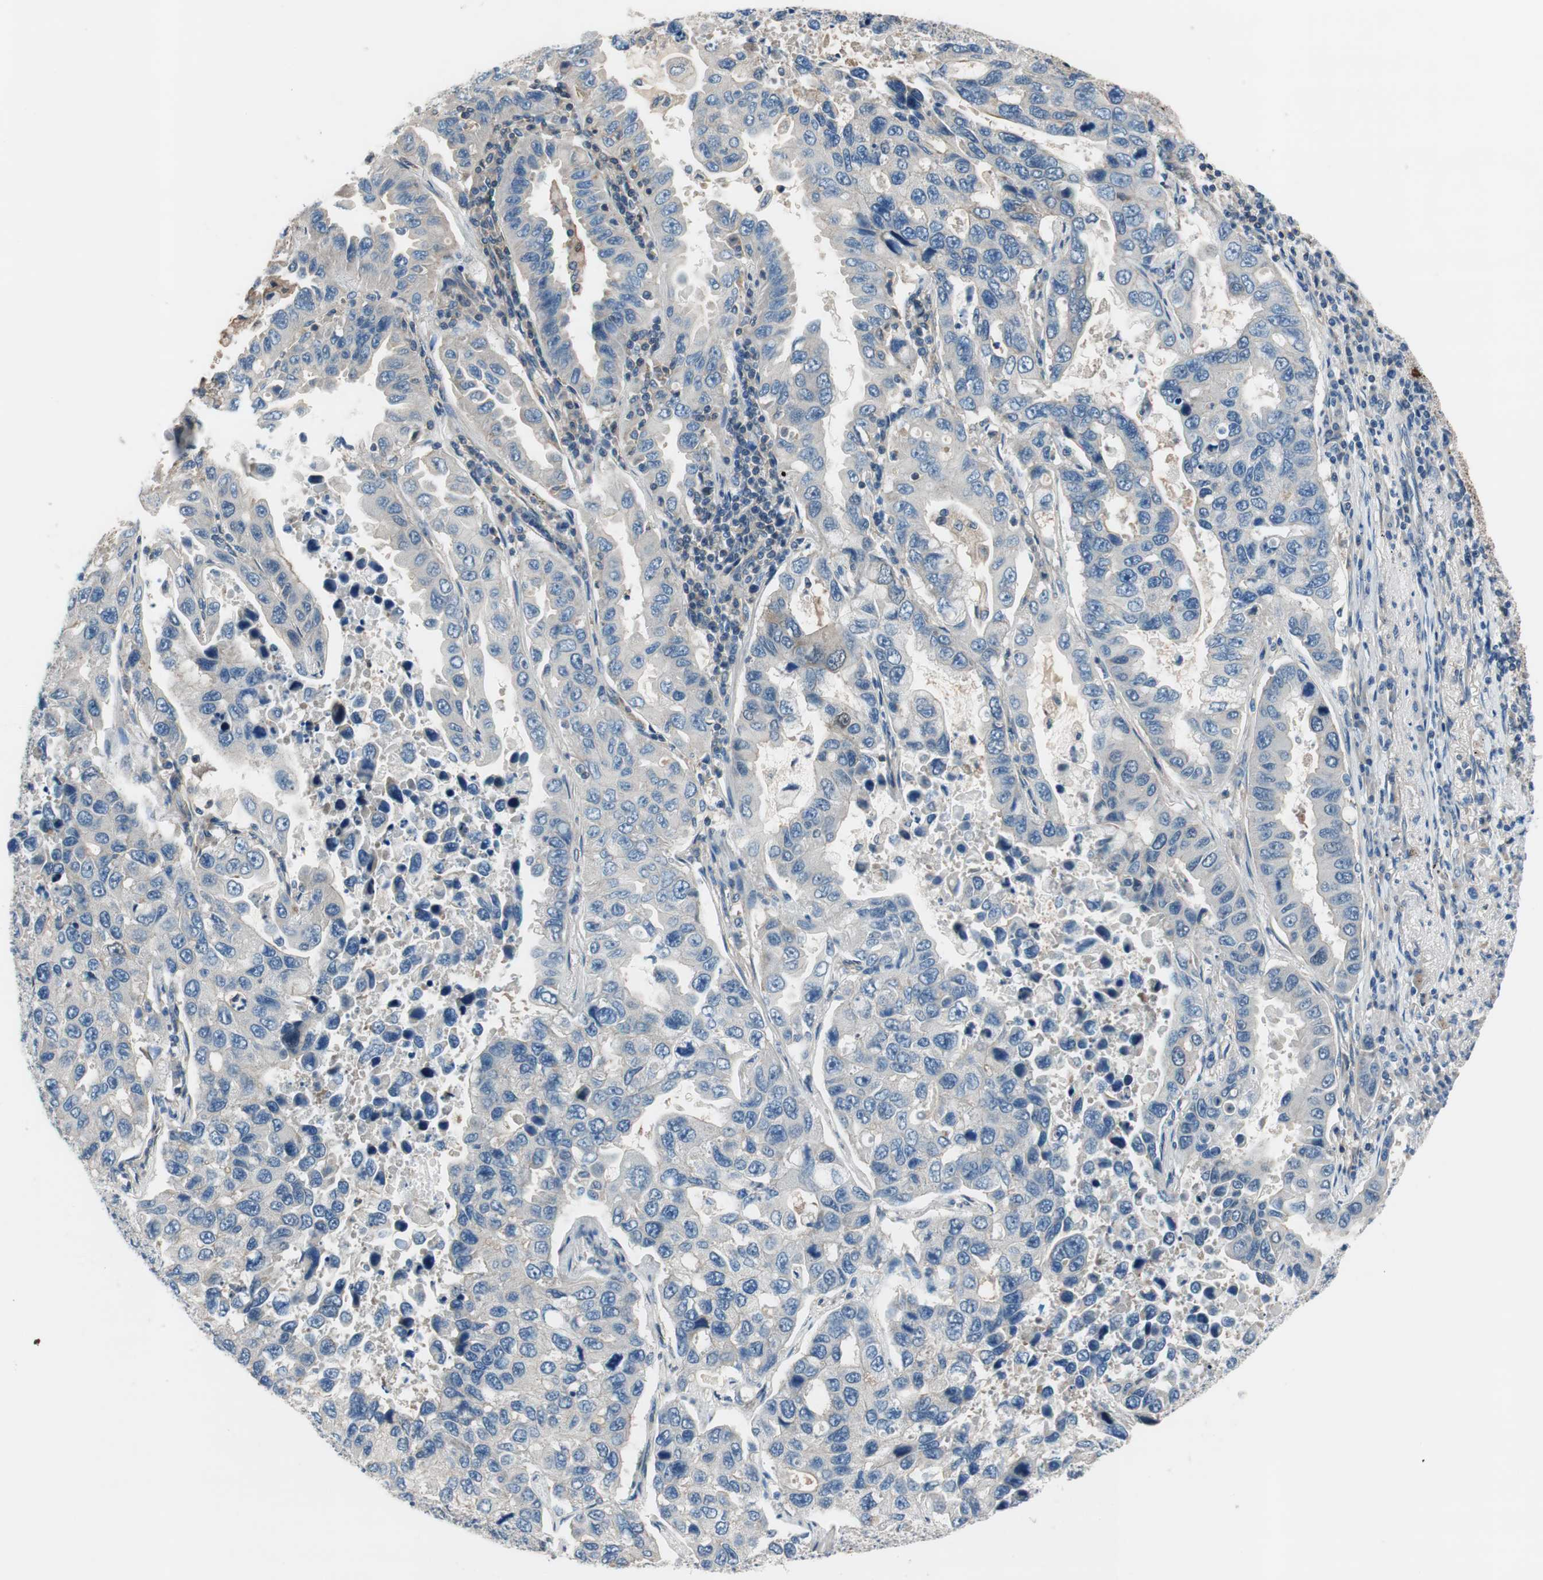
{"staining": {"intensity": "negative", "quantity": "none", "location": "none"}, "tissue": "lung cancer", "cell_type": "Tumor cells", "image_type": "cancer", "snomed": [{"axis": "morphology", "description": "Adenocarcinoma, NOS"}, {"axis": "topography", "description": "Lung"}], "caption": "High magnification brightfield microscopy of adenocarcinoma (lung) stained with DAB (brown) and counterstained with hematoxylin (blue): tumor cells show no significant expression.", "gene": "CALML3", "patient": {"sex": "male", "age": 64}}